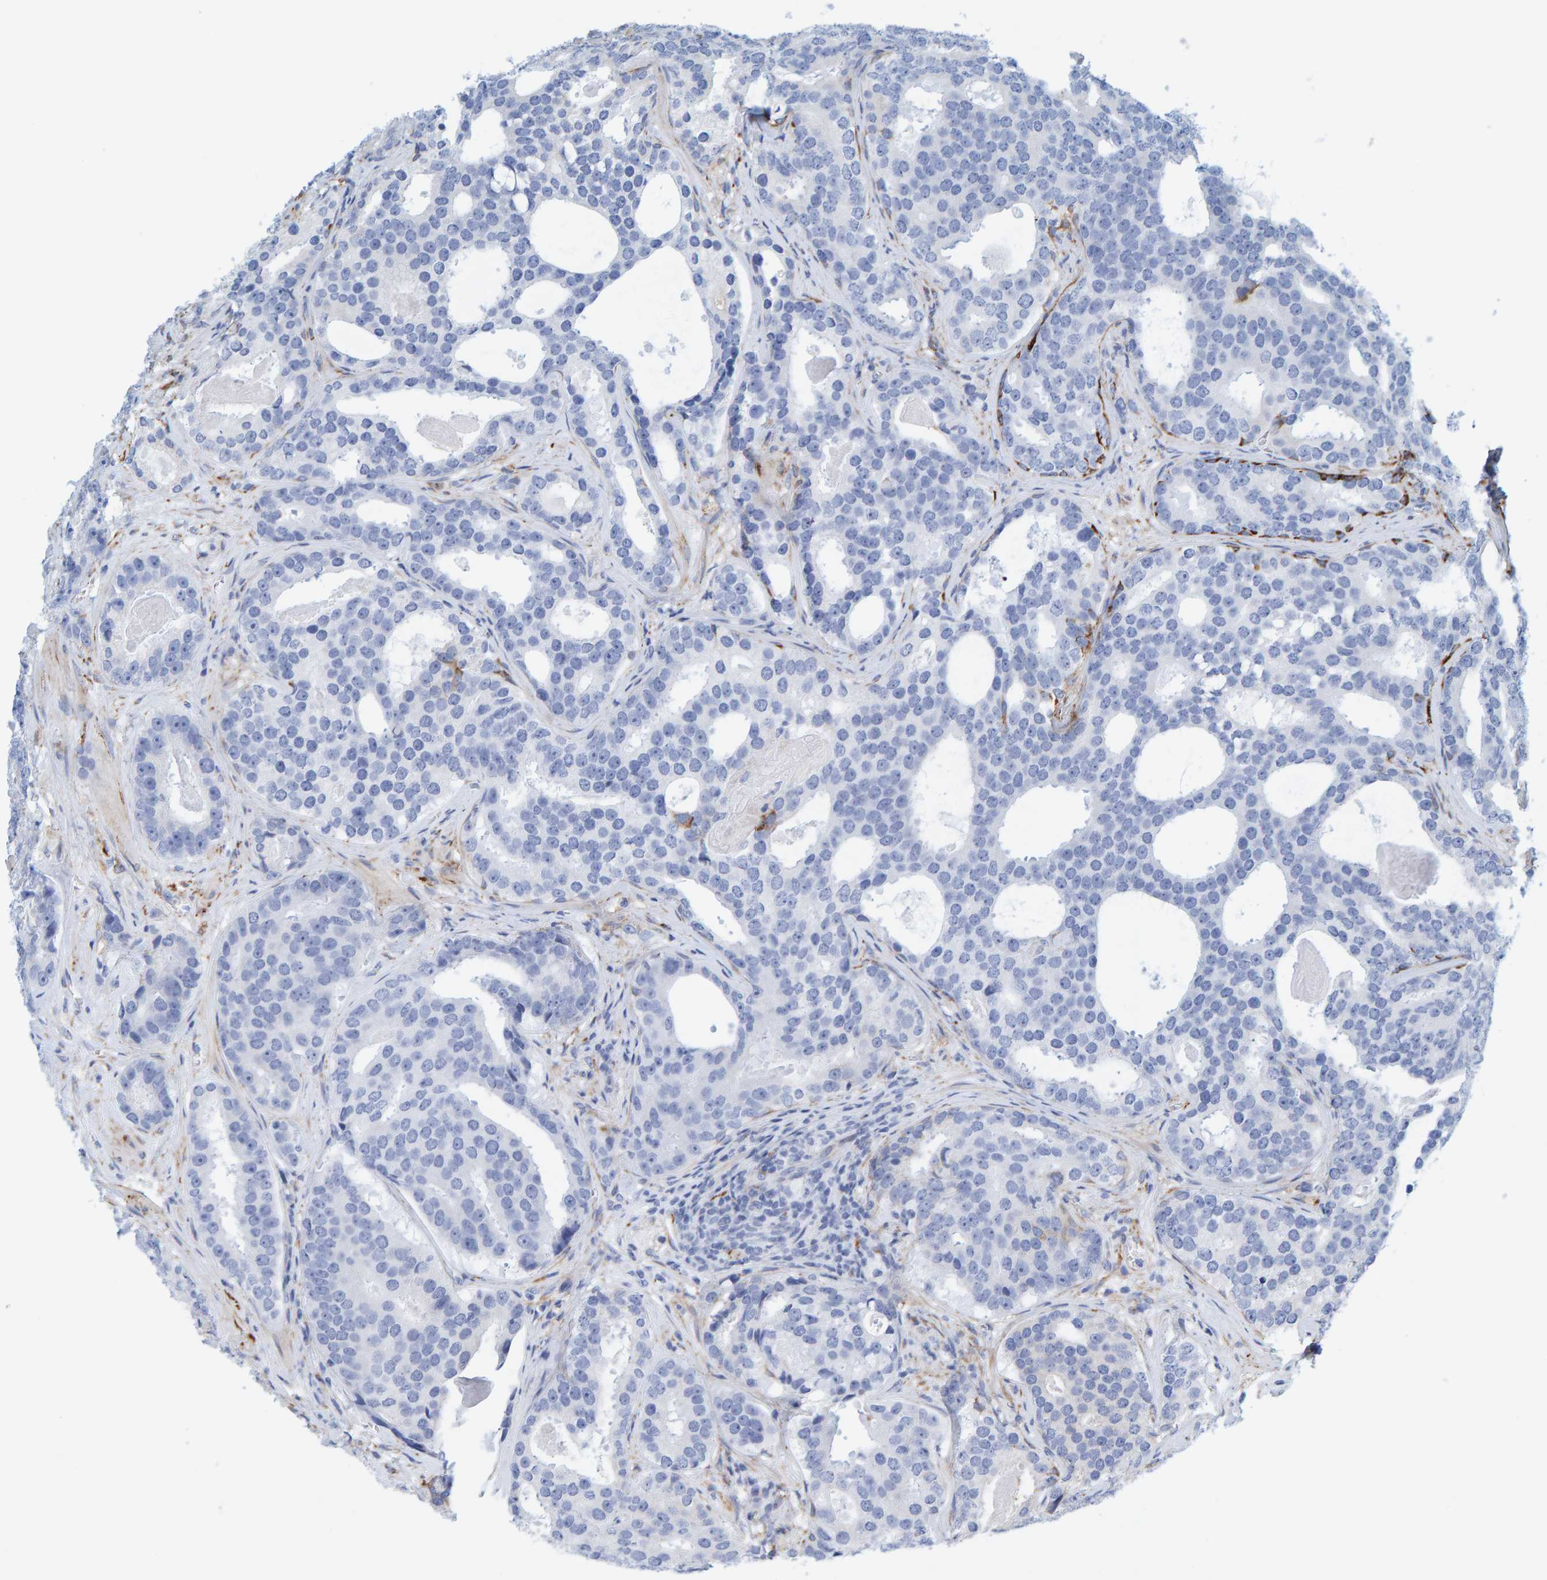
{"staining": {"intensity": "negative", "quantity": "none", "location": "none"}, "tissue": "prostate cancer", "cell_type": "Tumor cells", "image_type": "cancer", "snomed": [{"axis": "morphology", "description": "Adenocarcinoma, High grade"}, {"axis": "topography", "description": "Prostate"}], "caption": "IHC of human high-grade adenocarcinoma (prostate) exhibits no positivity in tumor cells.", "gene": "MAP1B", "patient": {"sex": "male", "age": 60}}